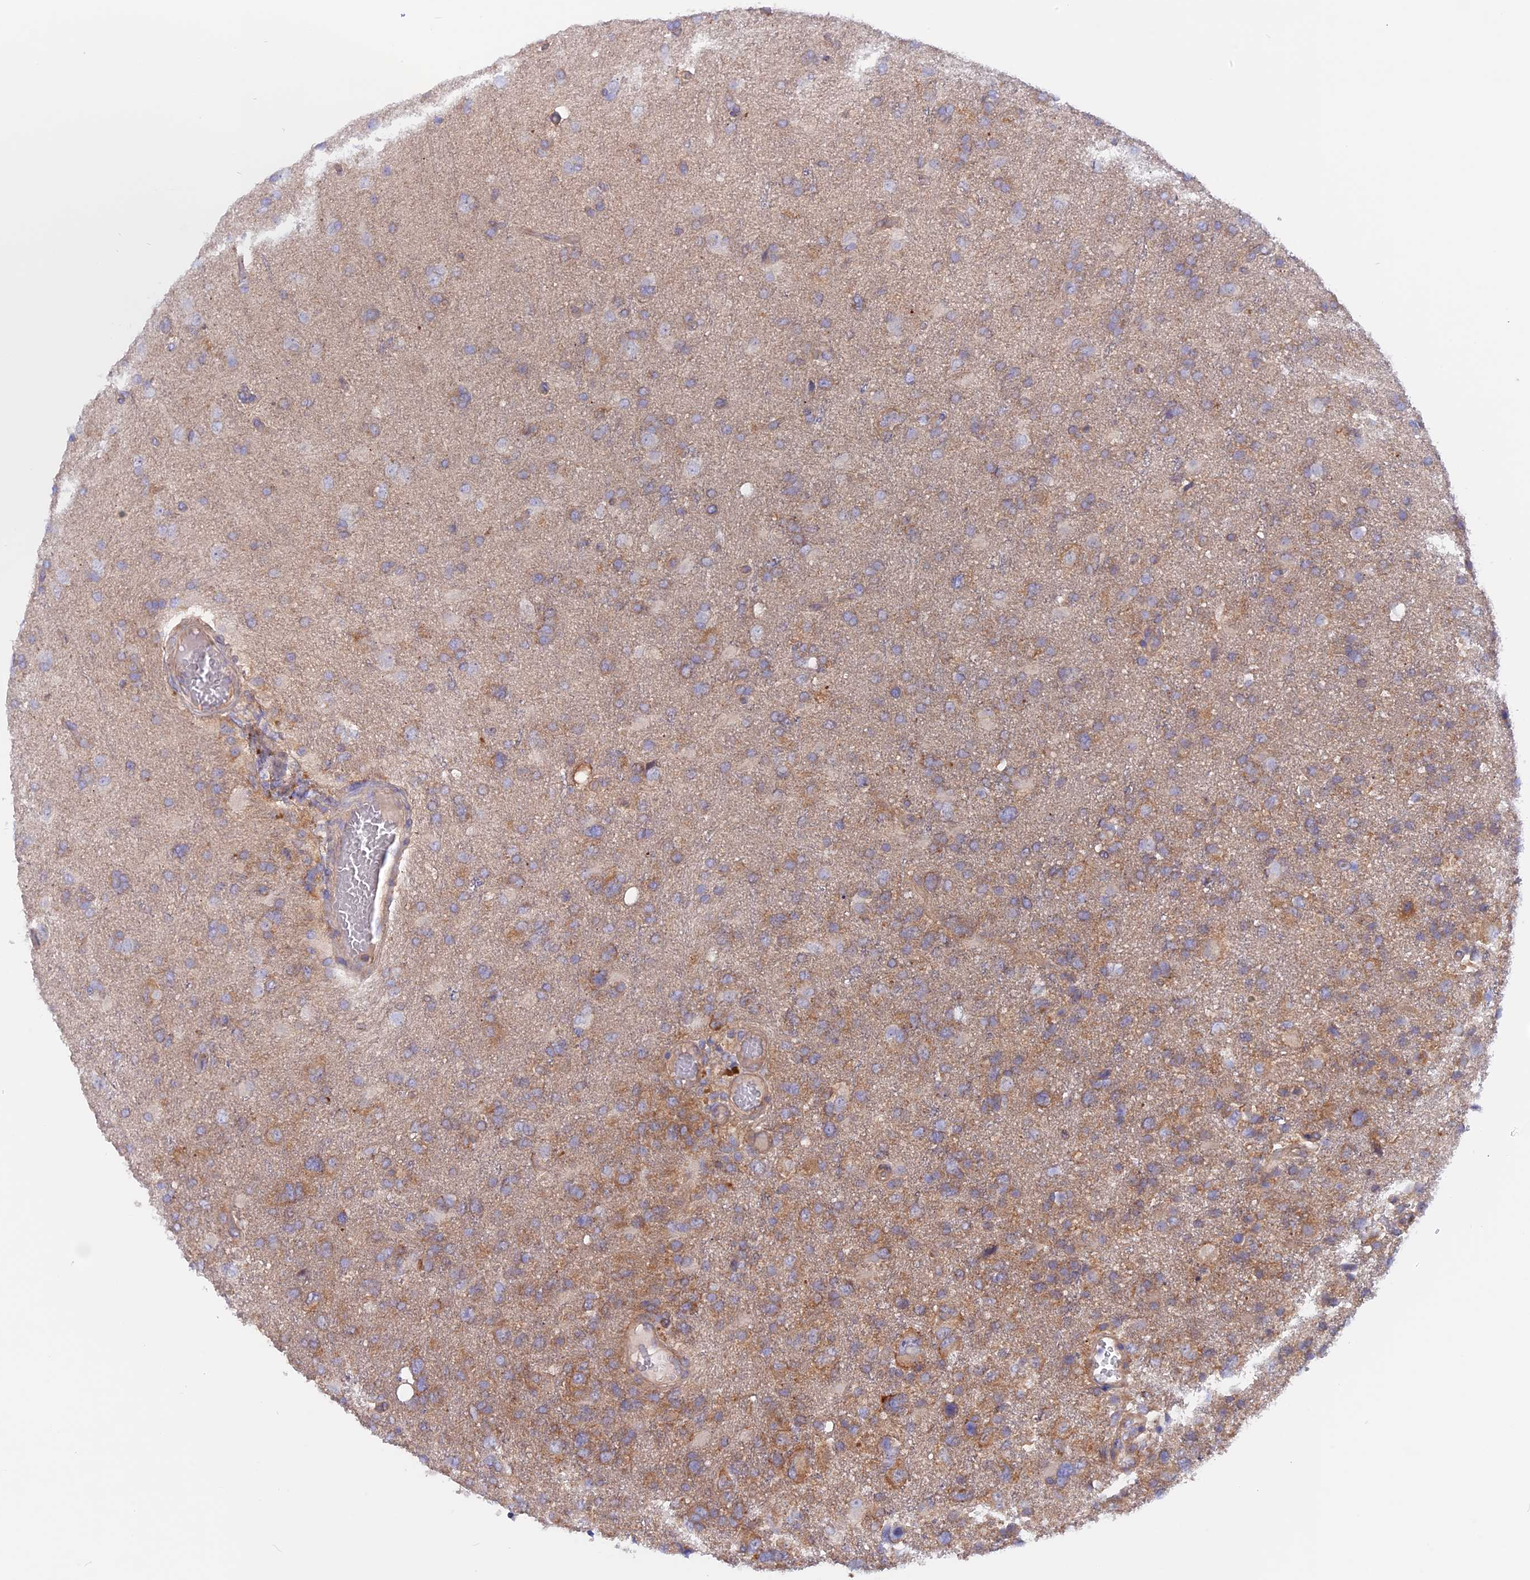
{"staining": {"intensity": "moderate", "quantity": "25%-75%", "location": "cytoplasmic/membranous"}, "tissue": "glioma", "cell_type": "Tumor cells", "image_type": "cancer", "snomed": [{"axis": "morphology", "description": "Glioma, malignant, High grade"}, {"axis": "topography", "description": "Brain"}], "caption": "Immunohistochemical staining of glioma exhibits medium levels of moderate cytoplasmic/membranous protein staining in approximately 25%-75% of tumor cells.", "gene": "HYCC1", "patient": {"sex": "male", "age": 61}}